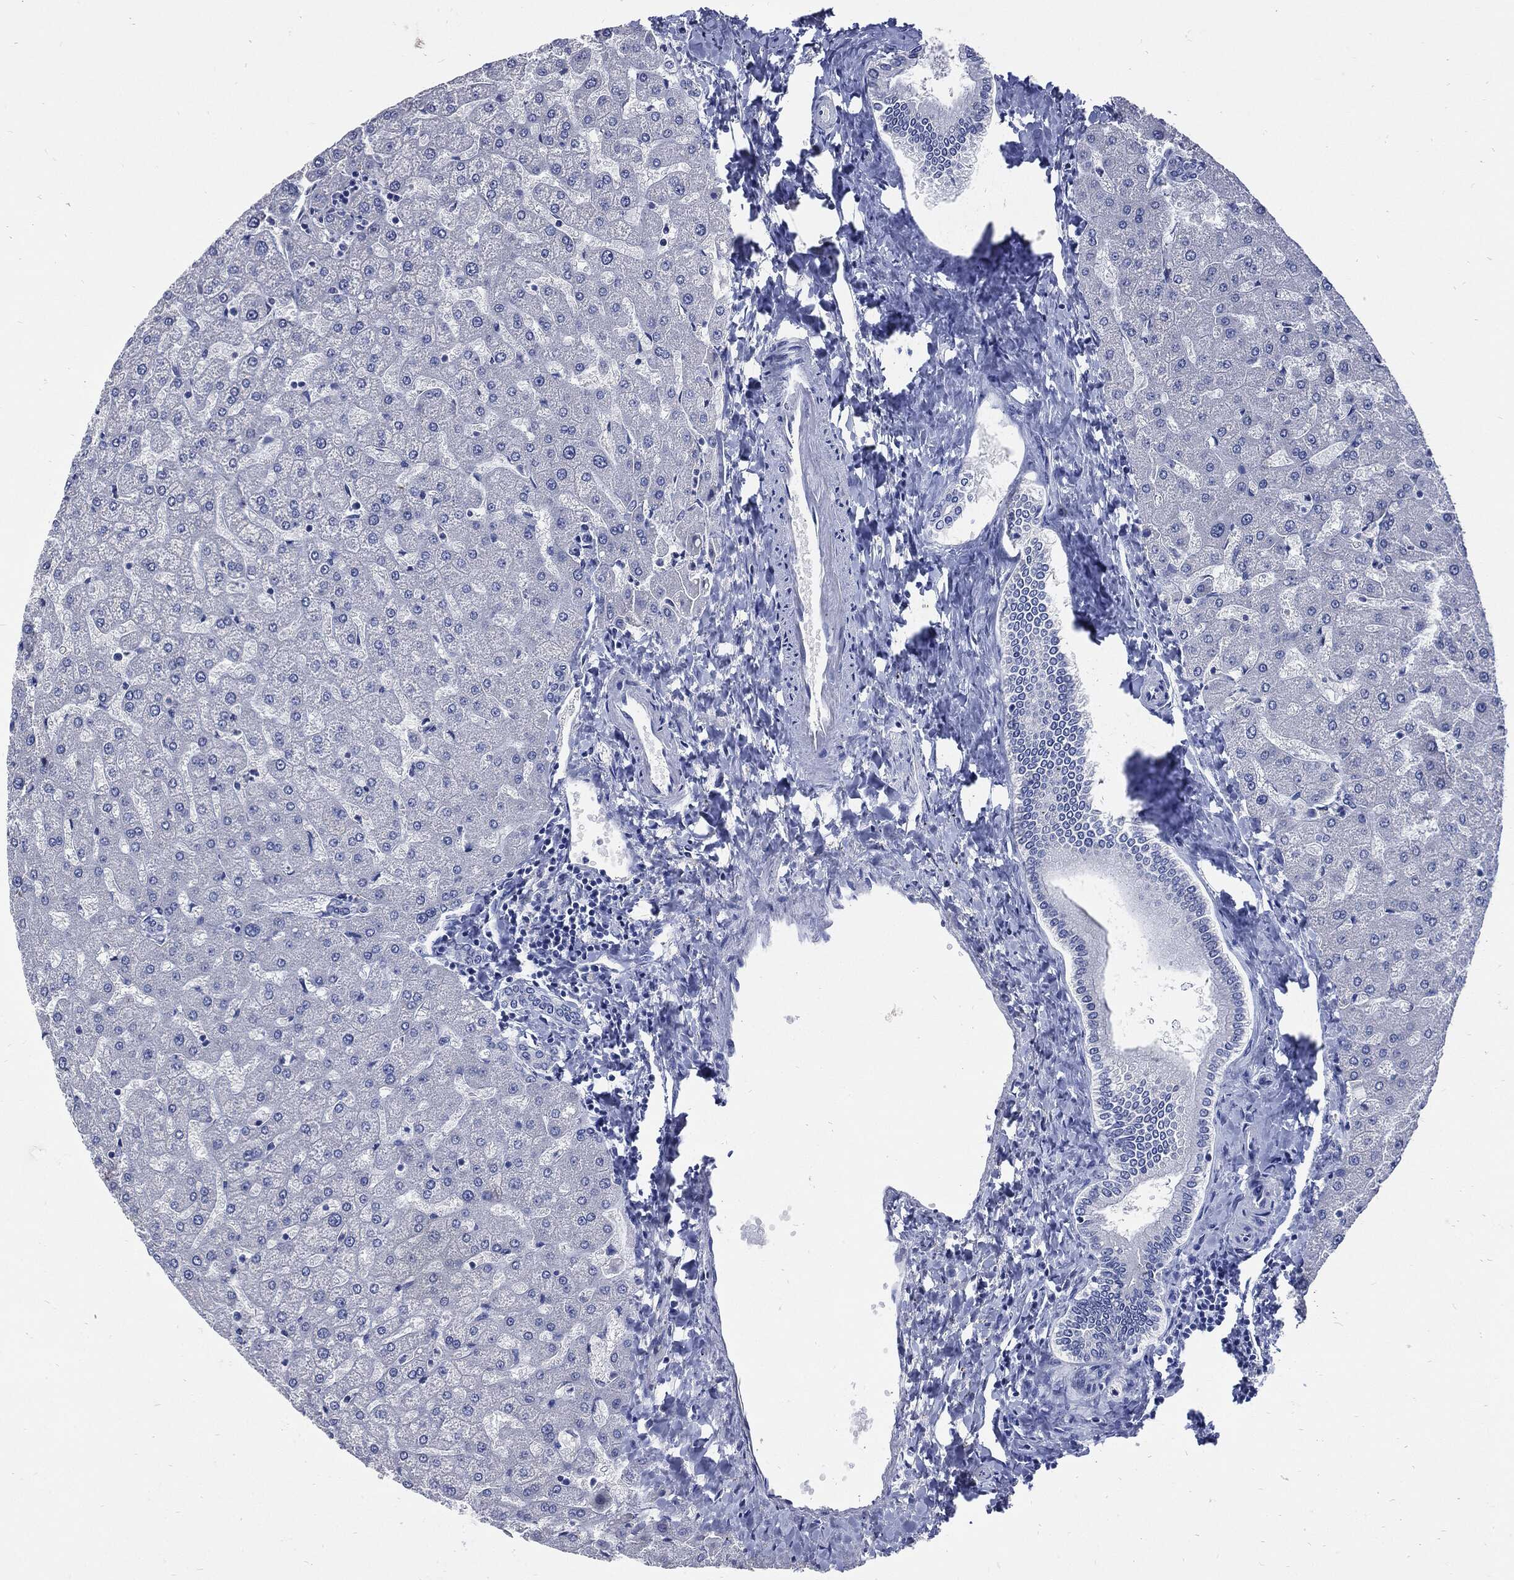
{"staining": {"intensity": "negative", "quantity": "none", "location": "none"}, "tissue": "liver", "cell_type": "Cholangiocytes", "image_type": "normal", "snomed": [{"axis": "morphology", "description": "Normal tissue, NOS"}, {"axis": "topography", "description": "Liver"}], "caption": "A high-resolution photomicrograph shows IHC staining of benign liver, which displays no significant expression in cholangiocytes.", "gene": "CPE", "patient": {"sex": "female", "age": 50}}